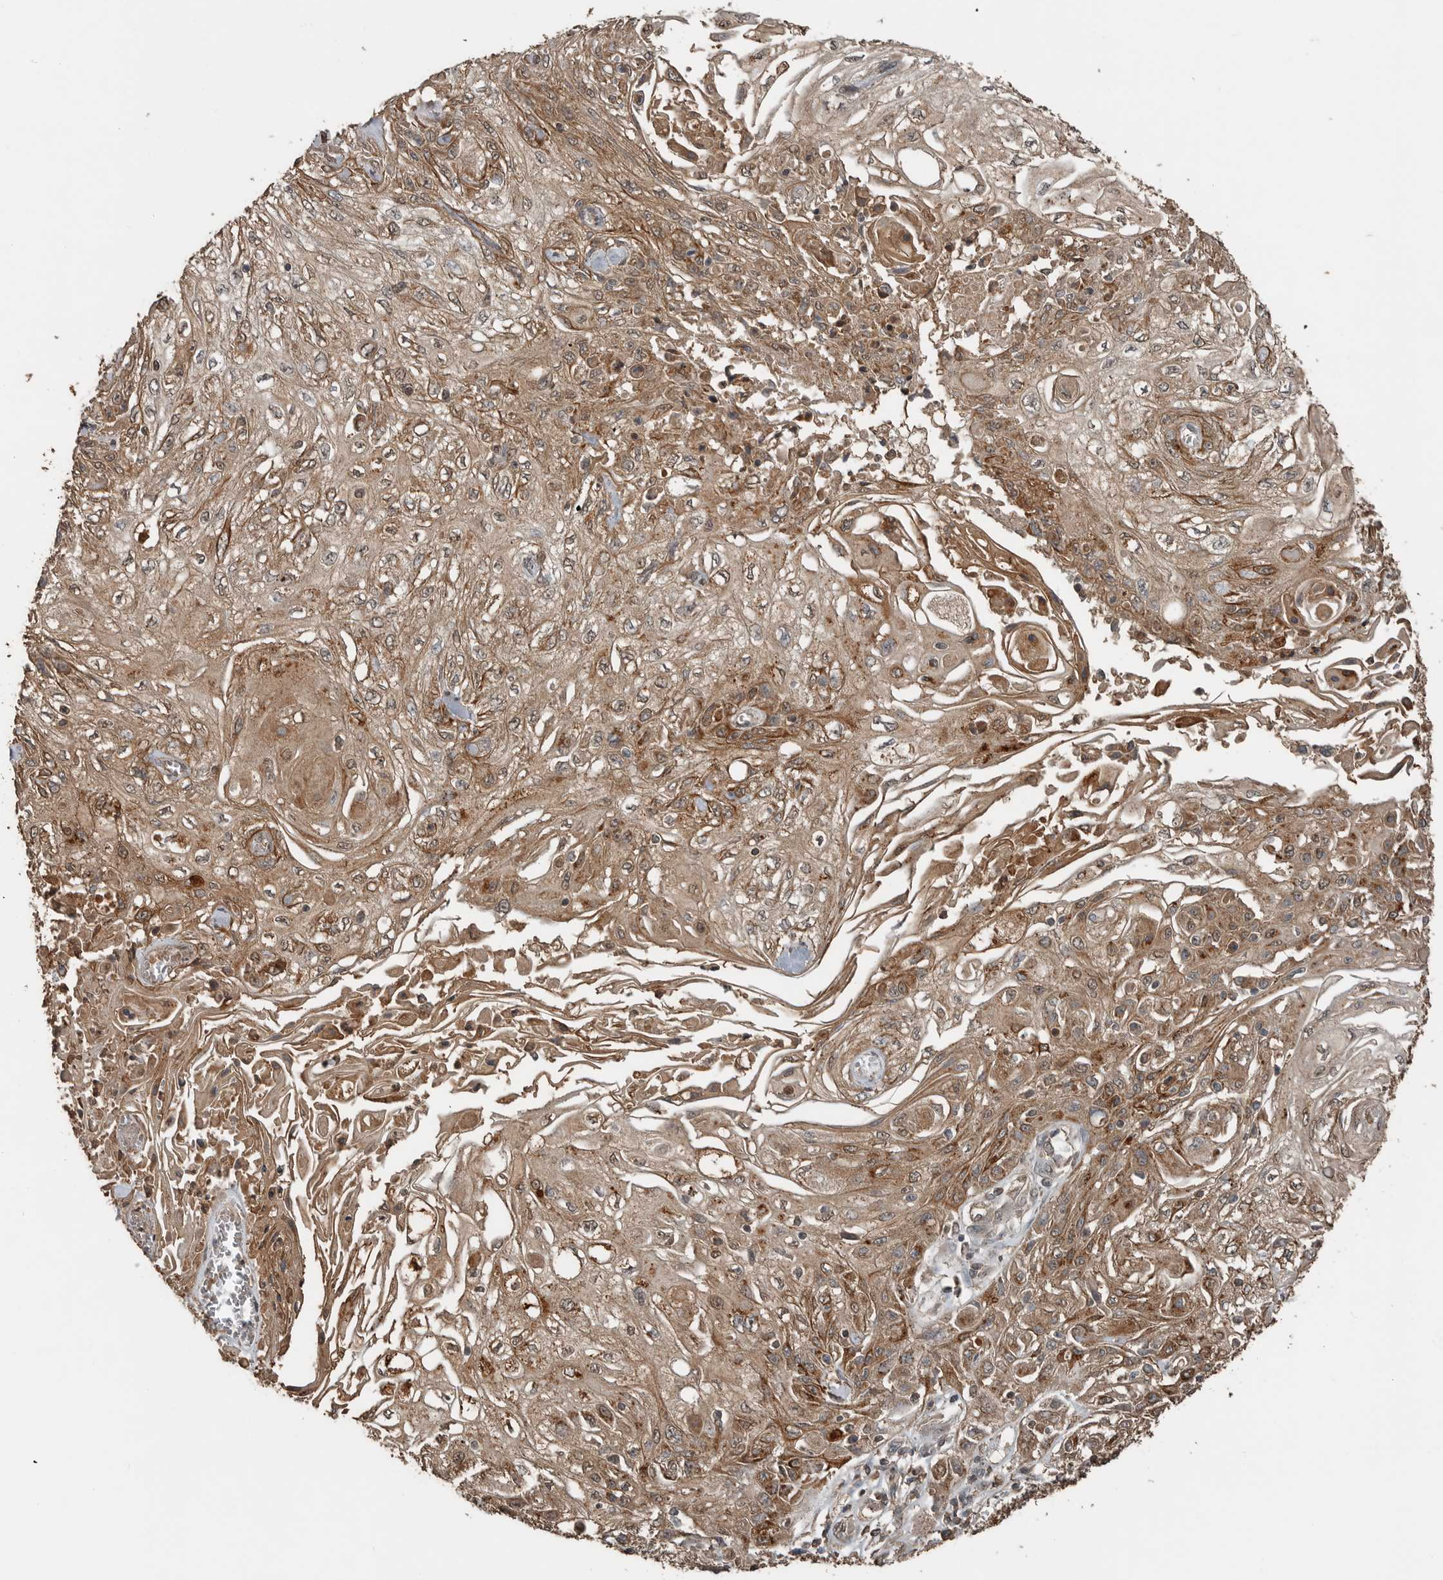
{"staining": {"intensity": "moderate", "quantity": ">75%", "location": "cytoplasmic/membranous"}, "tissue": "skin cancer", "cell_type": "Tumor cells", "image_type": "cancer", "snomed": [{"axis": "morphology", "description": "Squamous cell carcinoma, NOS"}, {"axis": "morphology", "description": "Squamous cell carcinoma, metastatic, NOS"}, {"axis": "topography", "description": "Skin"}, {"axis": "topography", "description": "Lymph node"}], "caption": "An image of skin cancer stained for a protein shows moderate cytoplasmic/membranous brown staining in tumor cells.", "gene": "BLZF1", "patient": {"sex": "male", "age": 75}}